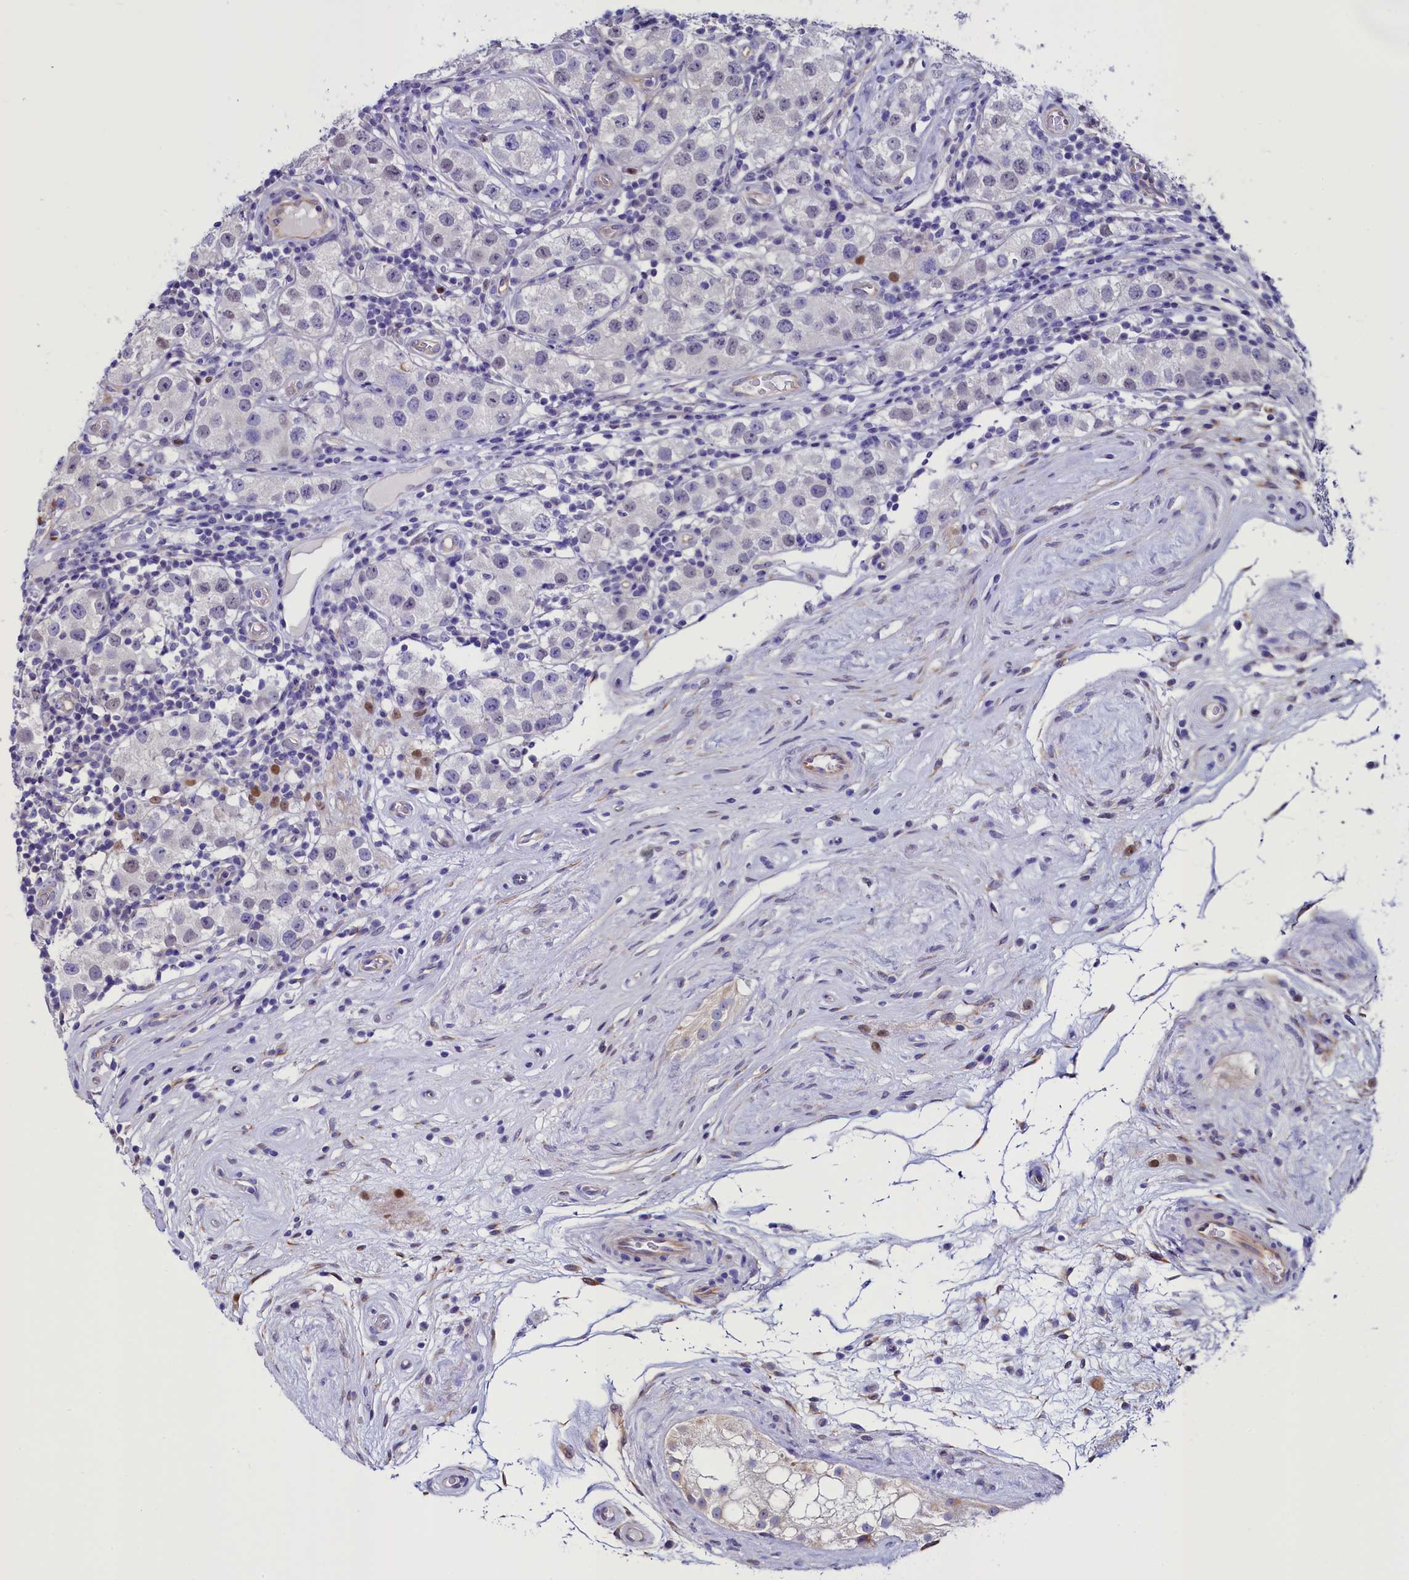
{"staining": {"intensity": "negative", "quantity": "none", "location": "none"}, "tissue": "testis cancer", "cell_type": "Tumor cells", "image_type": "cancer", "snomed": [{"axis": "morphology", "description": "Seminoma, NOS"}, {"axis": "topography", "description": "Testis"}], "caption": "IHC of human seminoma (testis) reveals no positivity in tumor cells.", "gene": "PDILT", "patient": {"sex": "male", "age": 34}}